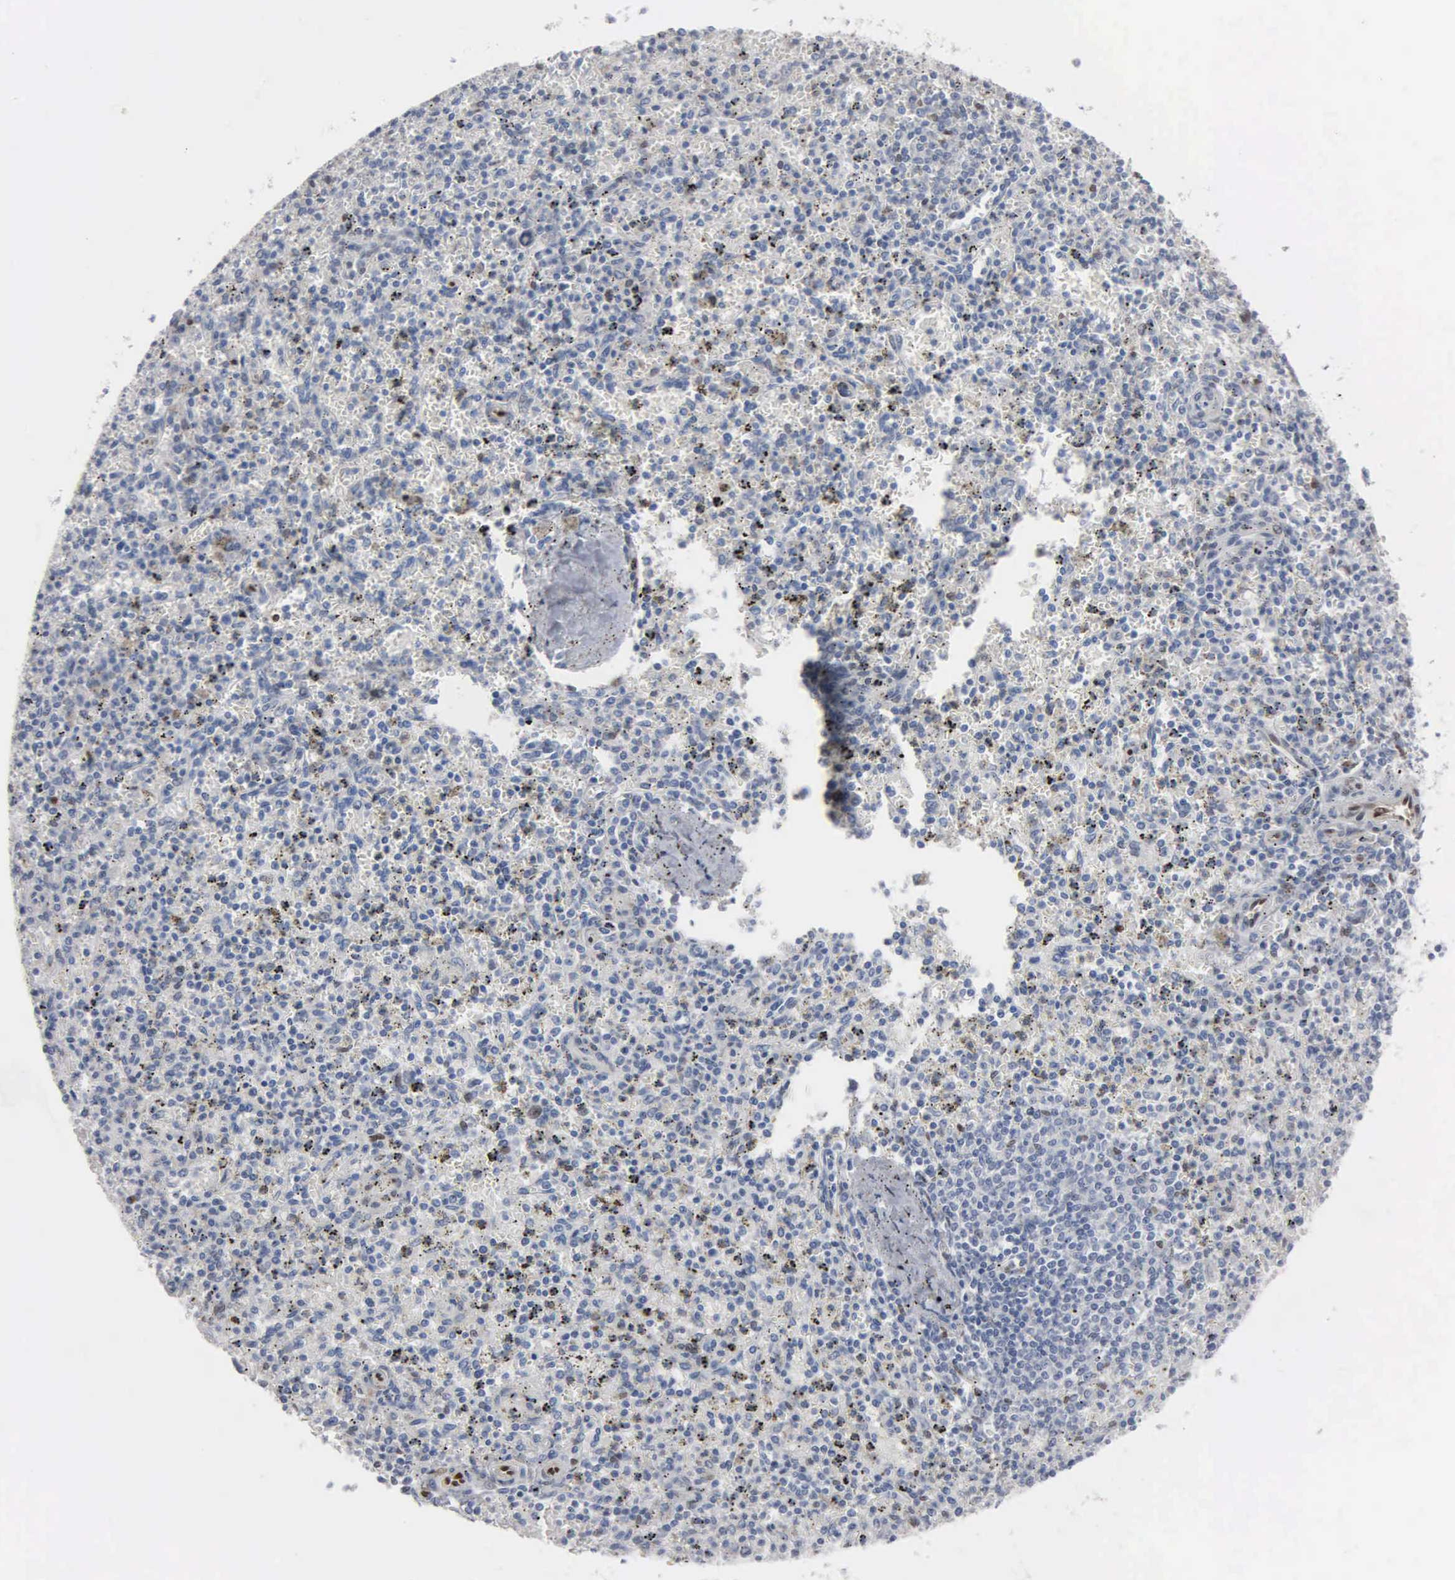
{"staining": {"intensity": "negative", "quantity": "none", "location": "none"}, "tissue": "spleen", "cell_type": "Cells in red pulp", "image_type": "normal", "snomed": [{"axis": "morphology", "description": "Normal tissue, NOS"}, {"axis": "topography", "description": "Spleen"}], "caption": "Cells in red pulp show no significant staining in normal spleen. (Stains: DAB (3,3'-diaminobenzidine) immunohistochemistry with hematoxylin counter stain, Microscopy: brightfield microscopy at high magnification).", "gene": "FGF2", "patient": {"sex": "male", "age": 72}}